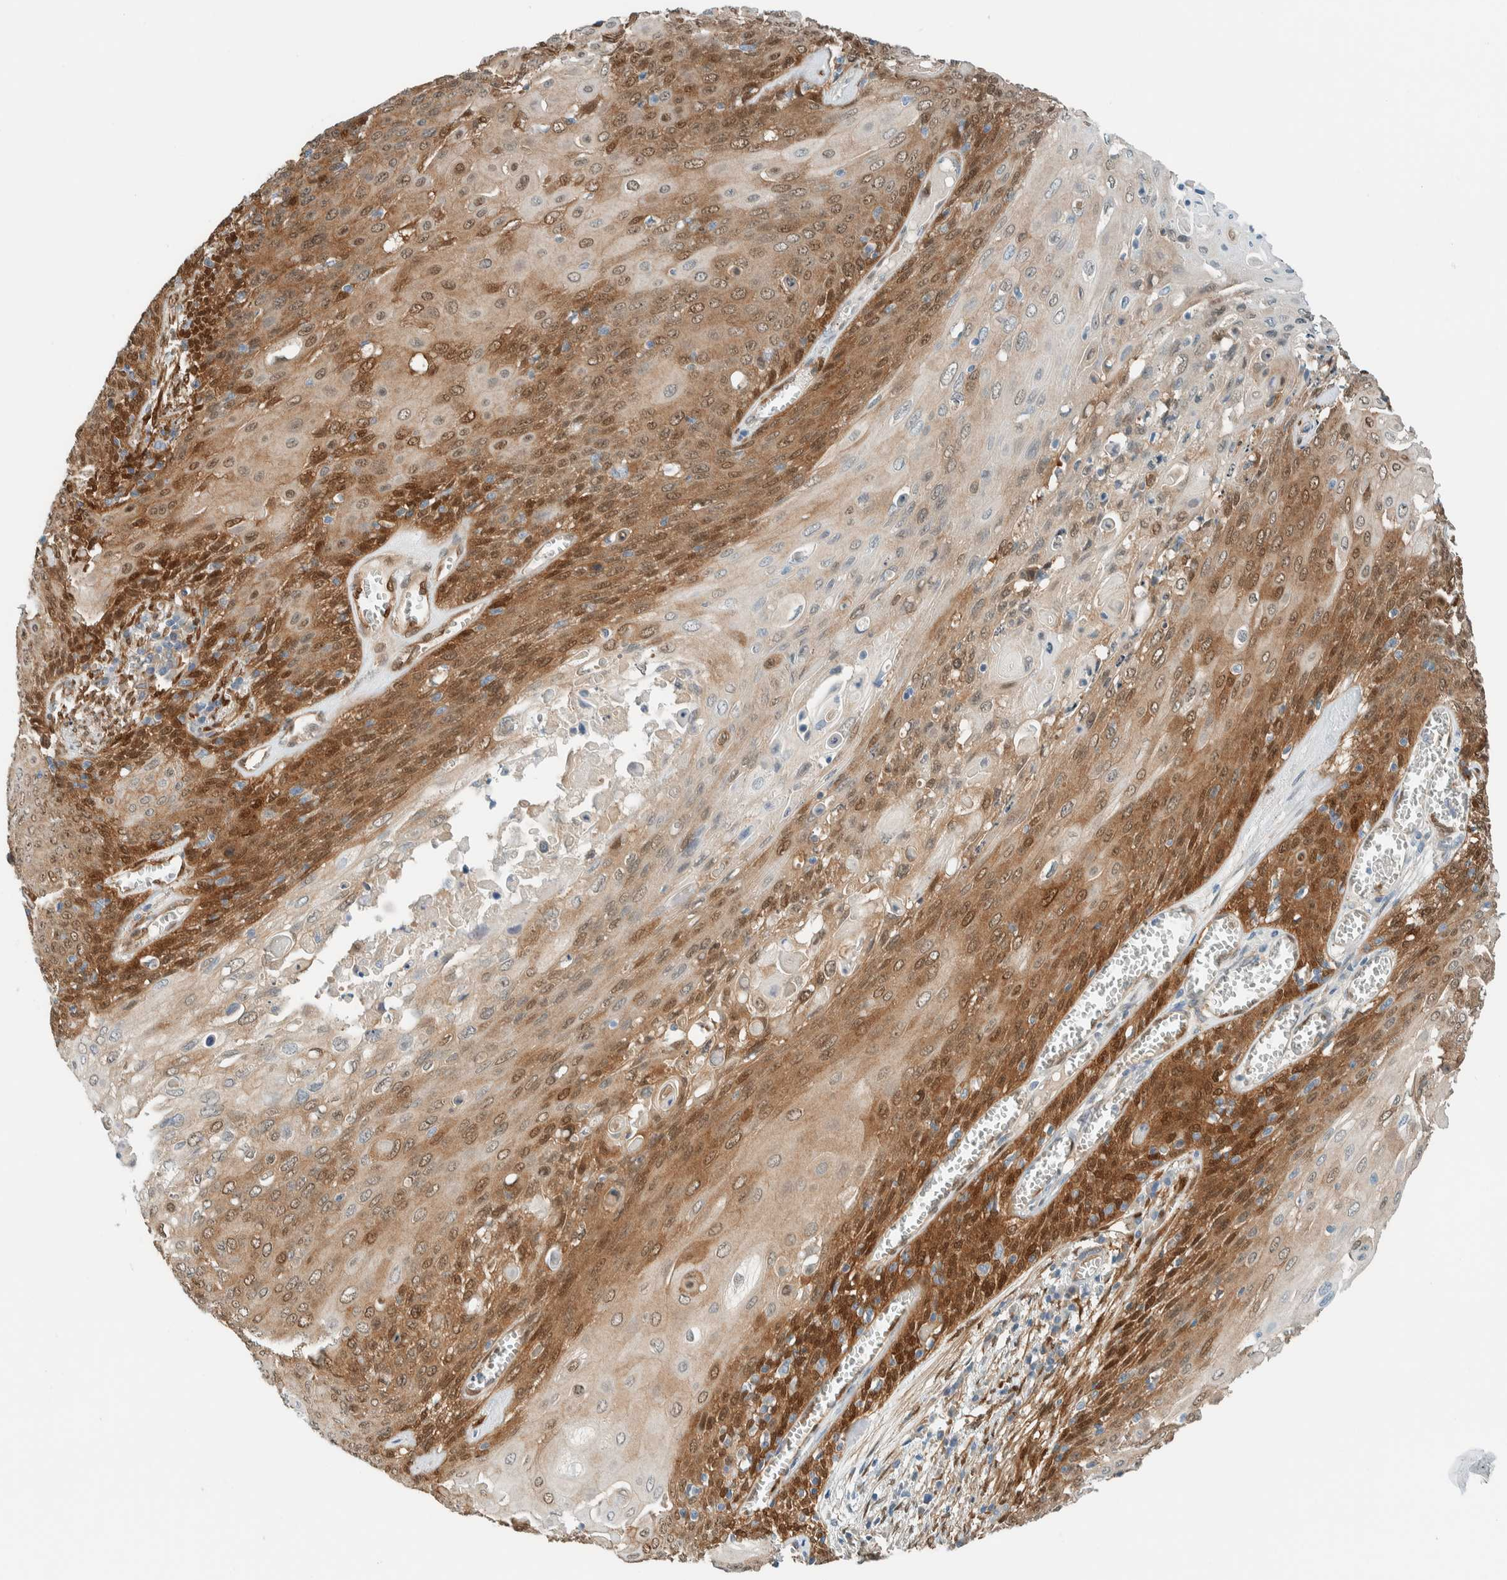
{"staining": {"intensity": "strong", "quantity": "25%-75%", "location": "cytoplasmic/membranous,nuclear"}, "tissue": "cervical cancer", "cell_type": "Tumor cells", "image_type": "cancer", "snomed": [{"axis": "morphology", "description": "Squamous cell carcinoma, NOS"}, {"axis": "topography", "description": "Cervix"}], "caption": "Cervical cancer (squamous cell carcinoma) stained with a brown dye exhibits strong cytoplasmic/membranous and nuclear positive positivity in about 25%-75% of tumor cells.", "gene": "NXN", "patient": {"sex": "female", "age": 39}}